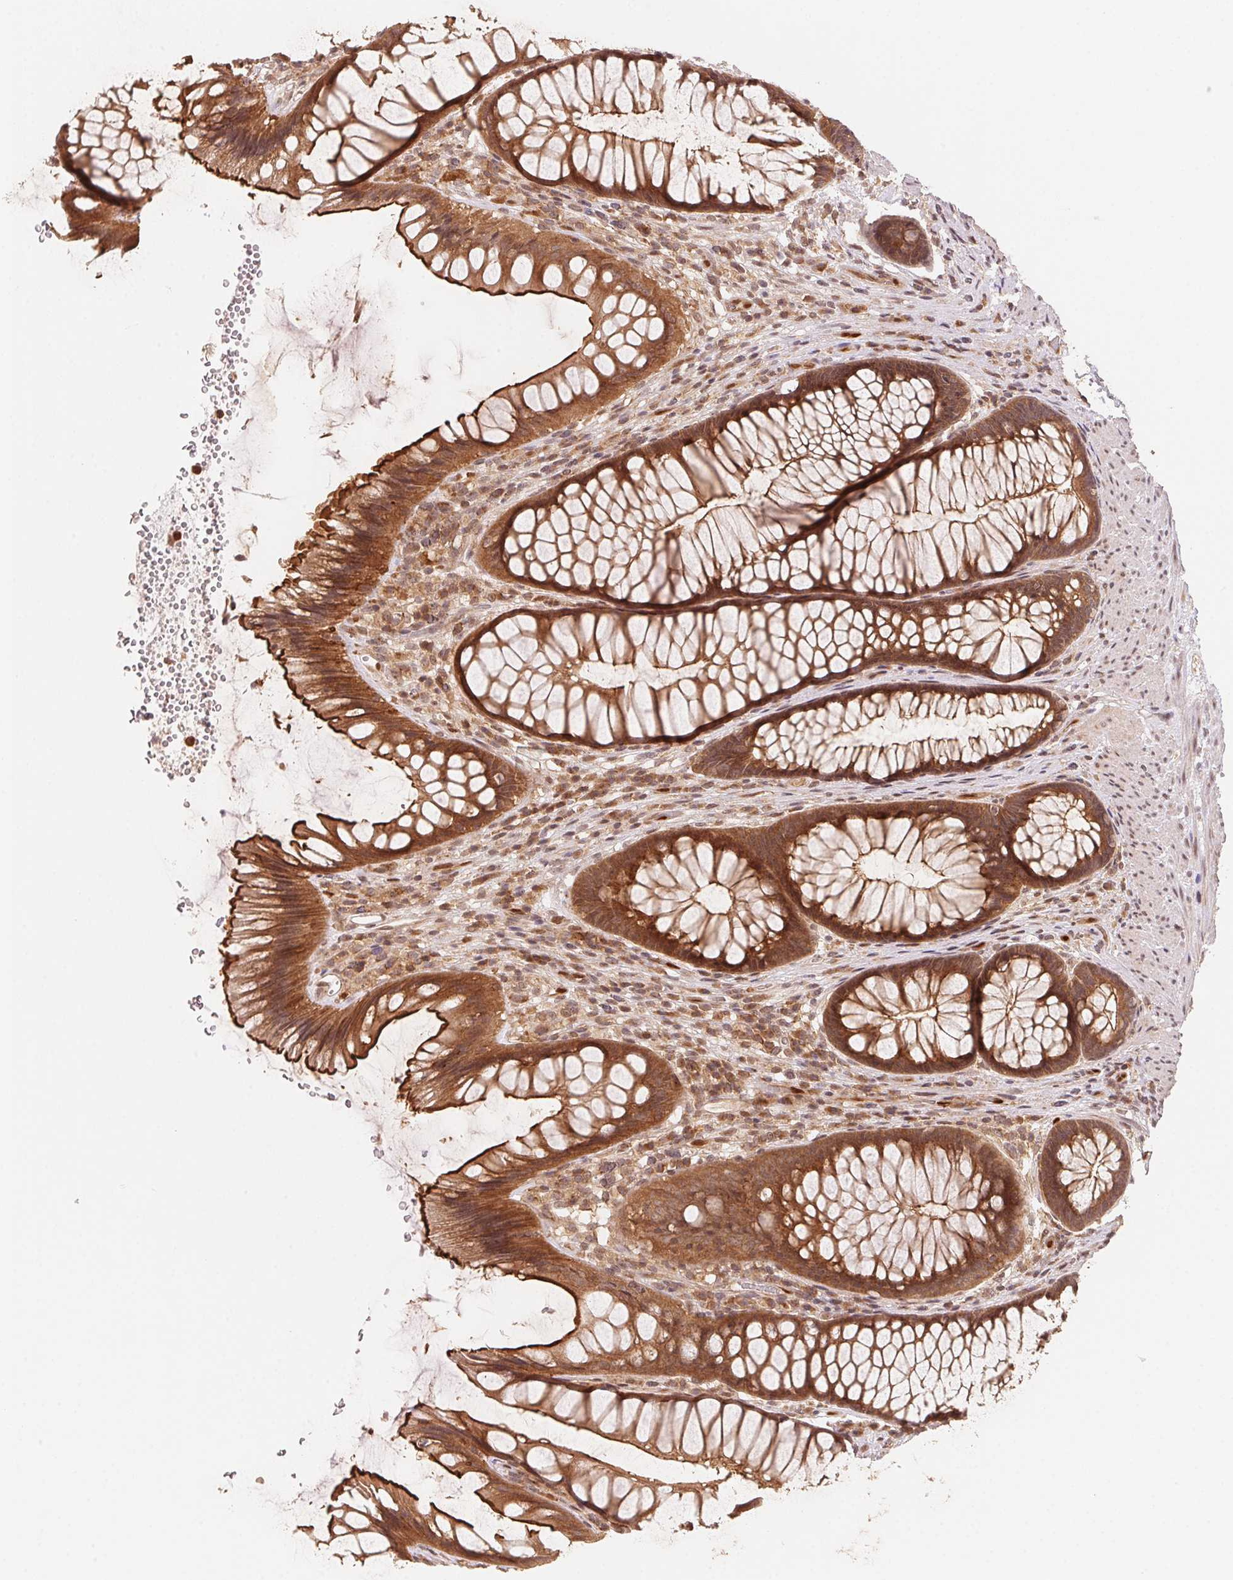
{"staining": {"intensity": "strong", "quantity": ">75%", "location": "cytoplasmic/membranous,nuclear"}, "tissue": "rectum", "cell_type": "Glandular cells", "image_type": "normal", "snomed": [{"axis": "morphology", "description": "Normal tissue, NOS"}, {"axis": "topography", "description": "Rectum"}], "caption": "A high-resolution histopathology image shows immunohistochemistry (IHC) staining of unremarkable rectum, which displays strong cytoplasmic/membranous,nuclear positivity in approximately >75% of glandular cells.", "gene": "CCDC102B", "patient": {"sex": "male", "age": 53}}